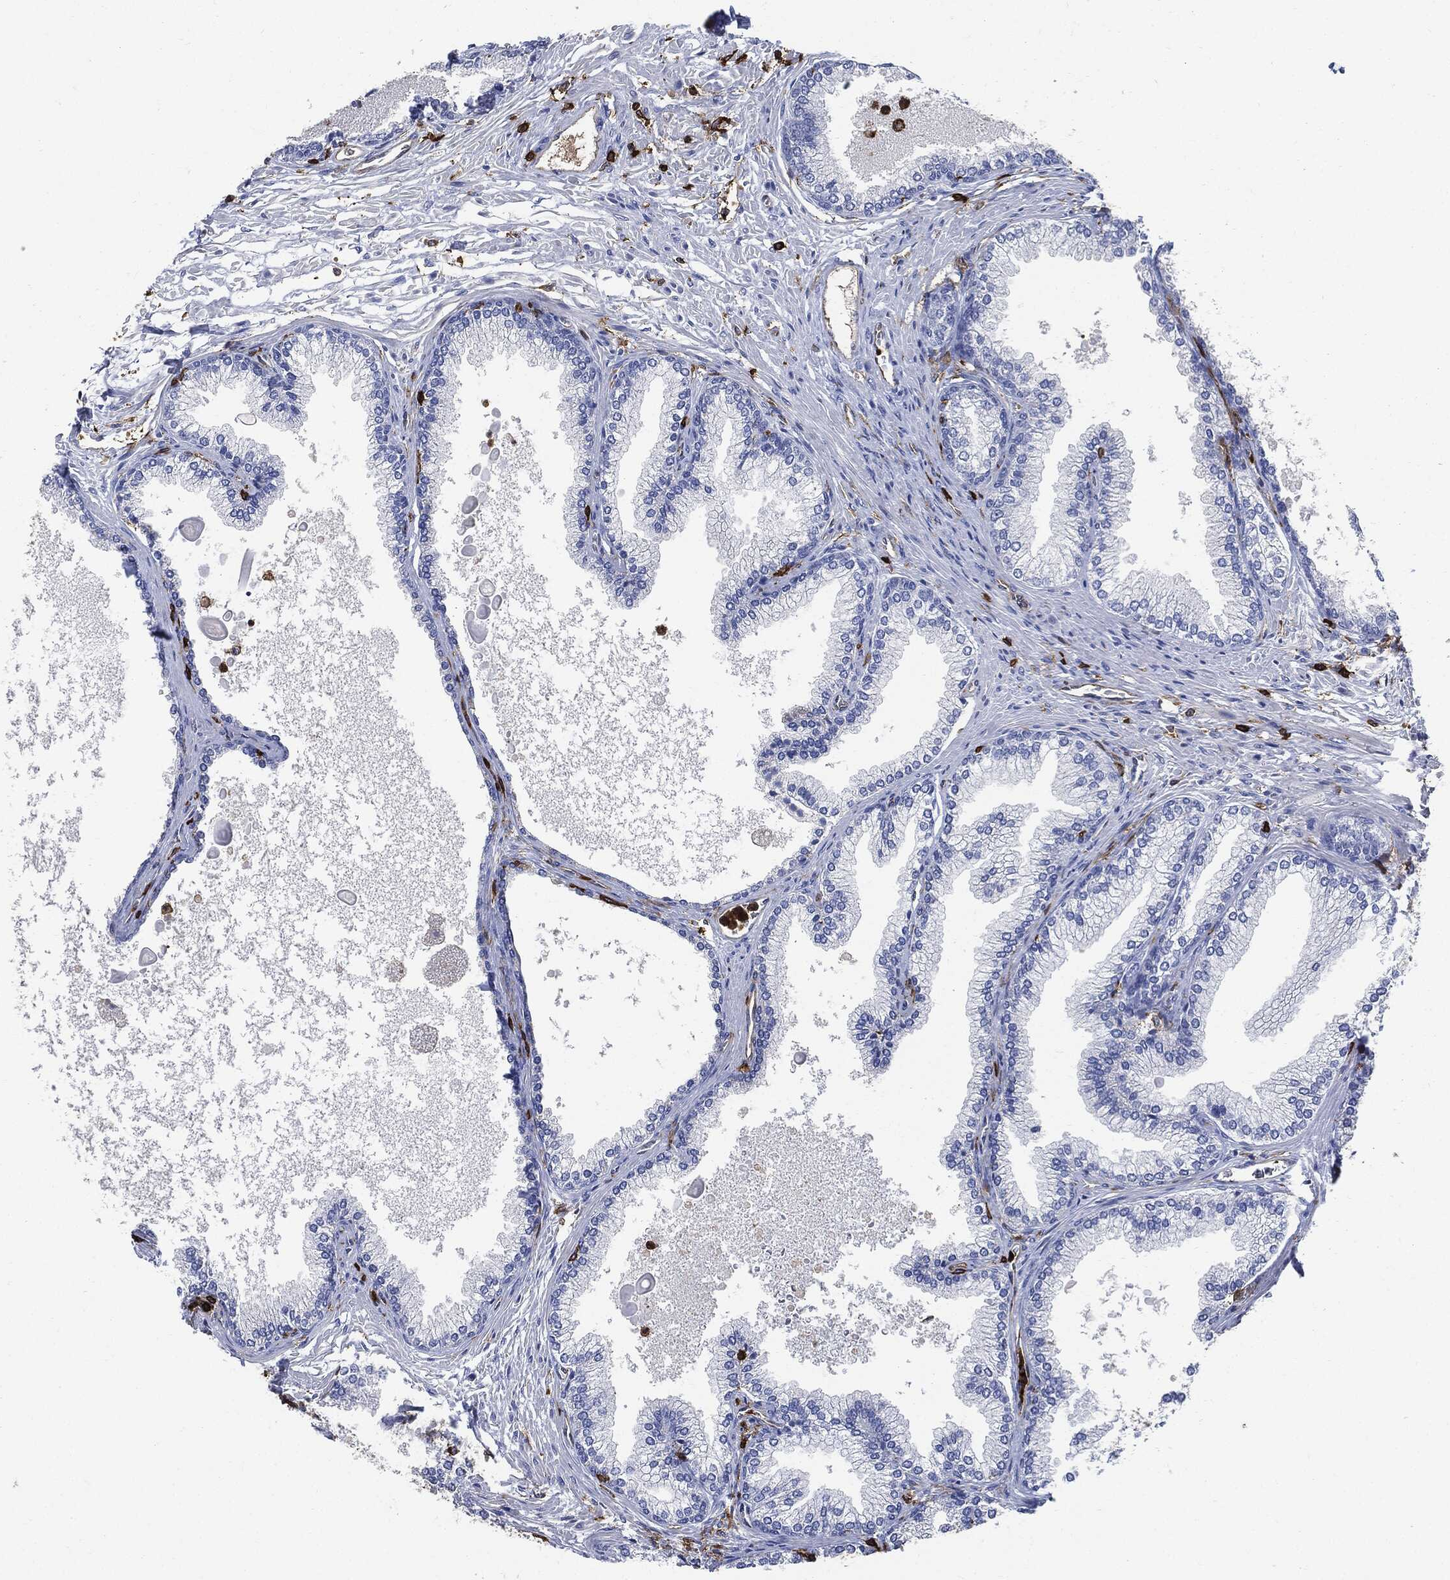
{"staining": {"intensity": "negative", "quantity": "none", "location": "none"}, "tissue": "prostate", "cell_type": "Glandular cells", "image_type": "normal", "snomed": [{"axis": "morphology", "description": "Normal tissue, NOS"}, {"axis": "topography", "description": "Prostate"}], "caption": "Immunohistochemistry (IHC) photomicrograph of benign human prostate stained for a protein (brown), which displays no positivity in glandular cells. (DAB (3,3'-diaminobenzidine) immunohistochemistry with hematoxylin counter stain).", "gene": "PTPRC", "patient": {"sex": "male", "age": 72}}